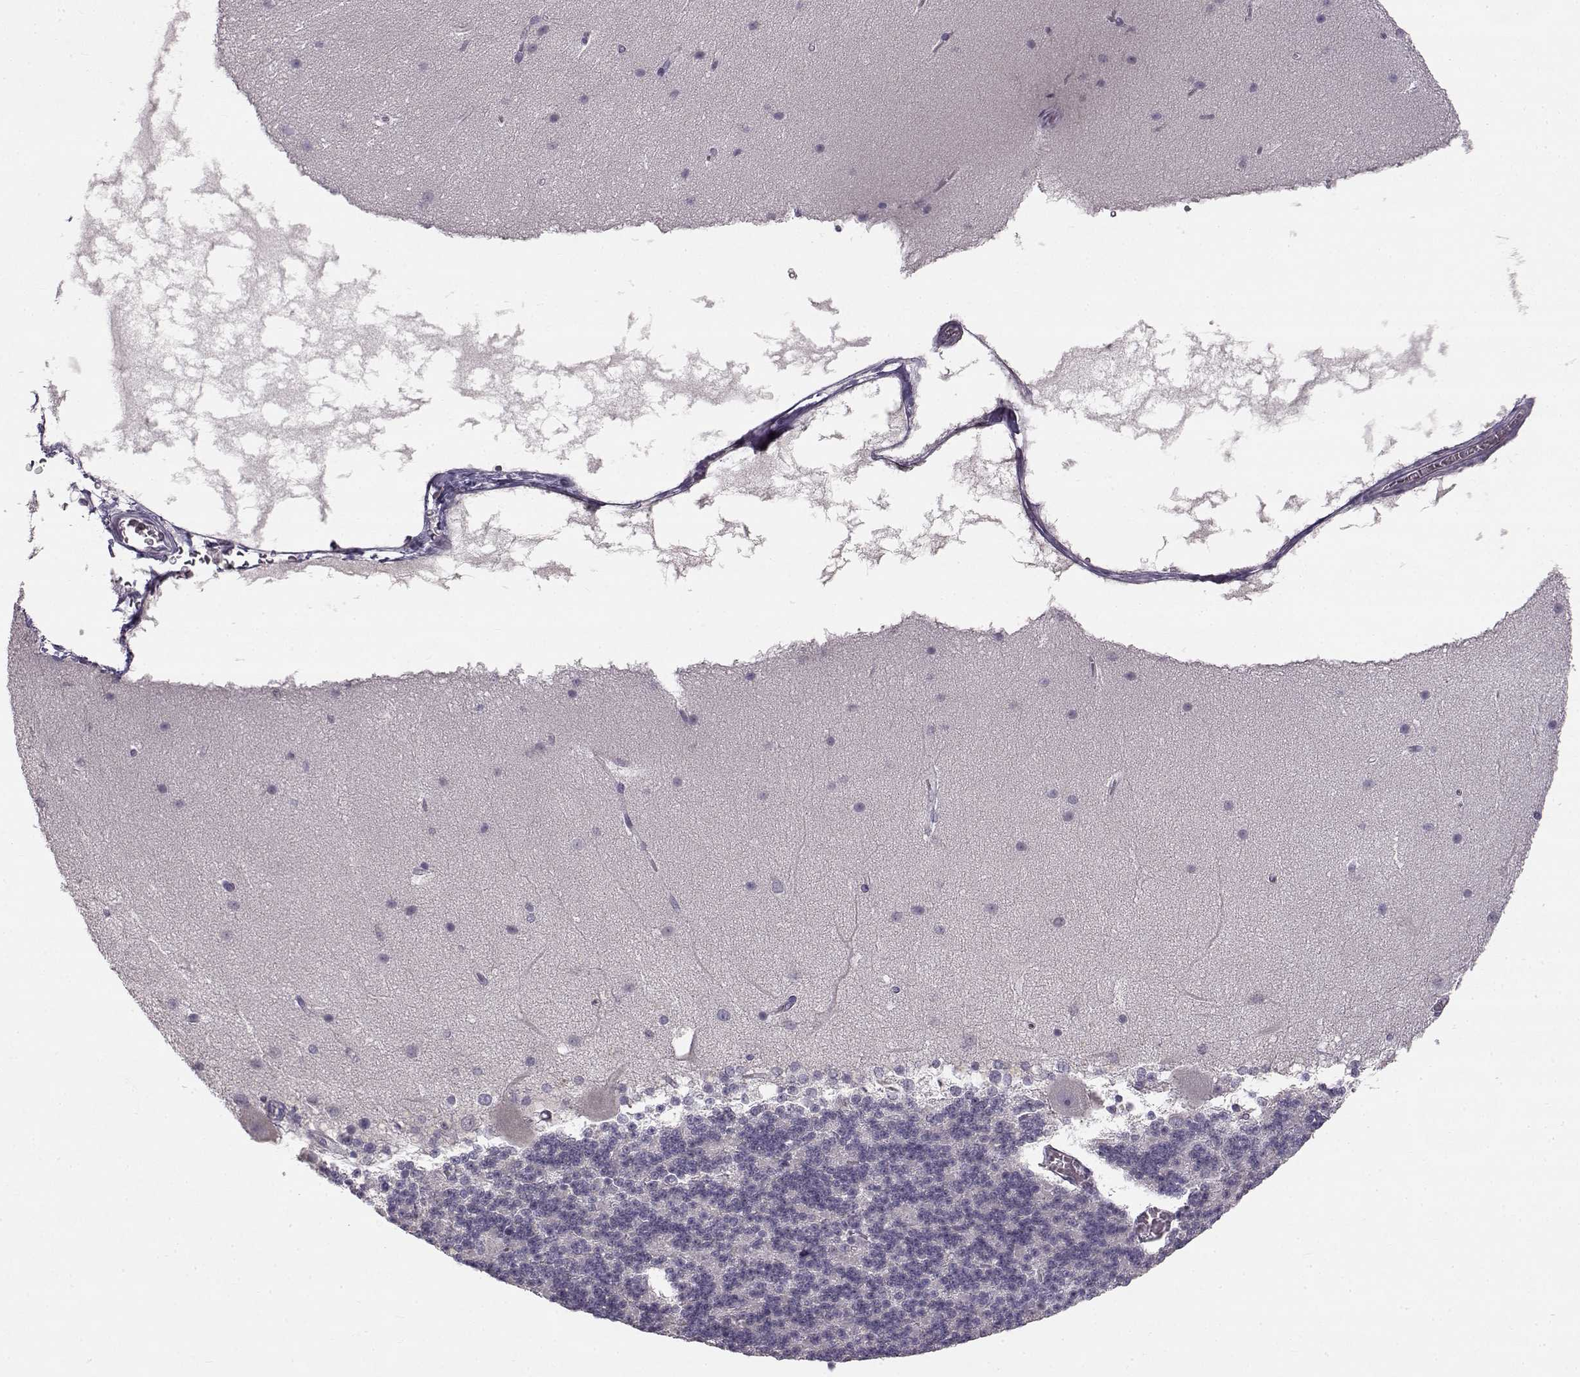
{"staining": {"intensity": "negative", "quantity": "none", "location": "none"}, "tissue": "cerebellum", "cell_type": "Cells in granular layer", "image_type": "normal", "snomed": [{"axis": "morphology", "description": "Normal tissue, NOS"}, {"axis": "topography", "description": "Cerebellum"}], "caption": "The photomicrograph shows no staining of cells in granular layer in normal cerebellum. (DAB immunohistochemistry (IHC) with hematoxylin counter stain).", "gene": "SPAG17", "patient": {"sex": "female", "age": 19}}